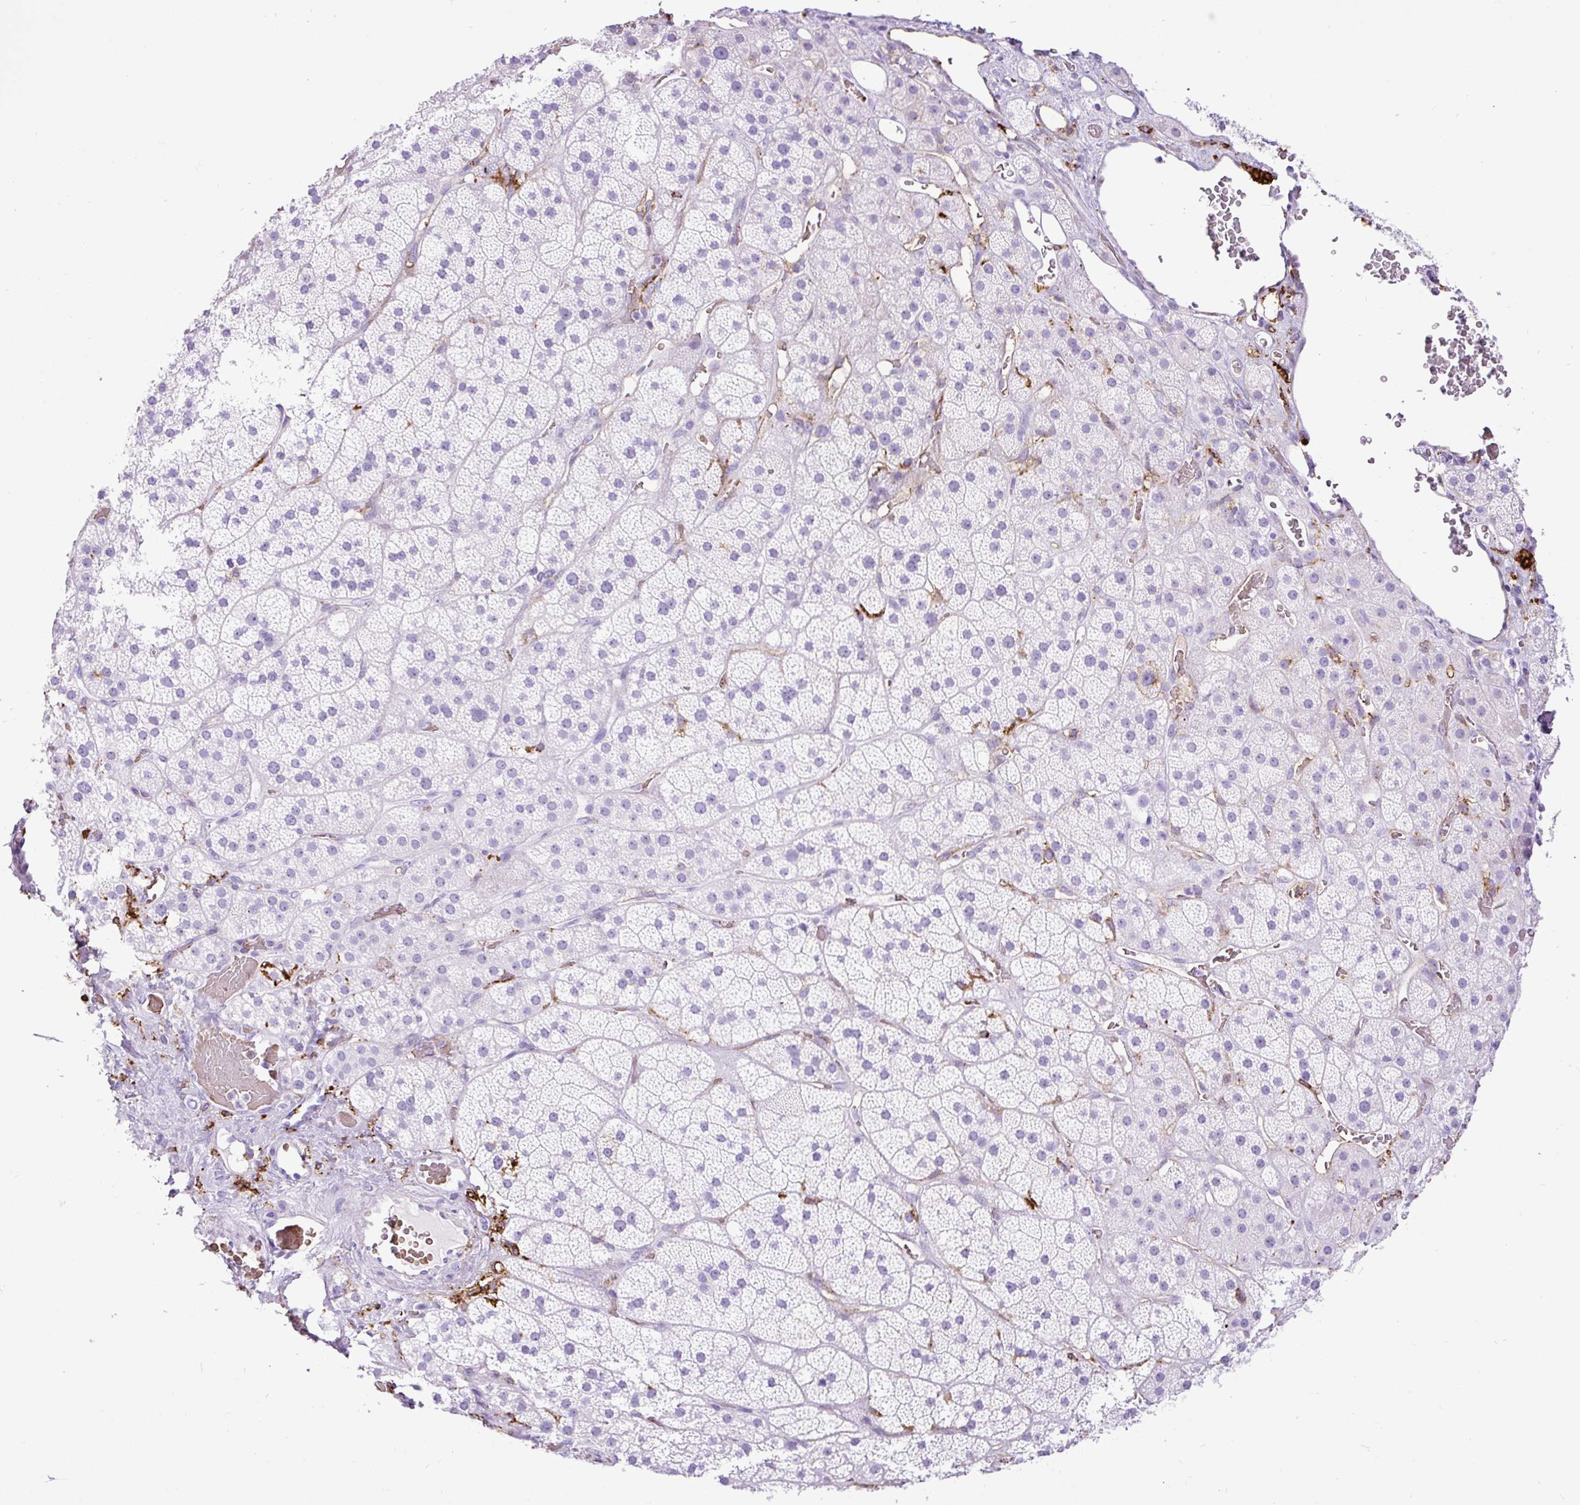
{"staining": {"intensity": "strong", "quantity": "25%-75%", "location": "cytoplasmic/membranous"}, "tissue": "adrenal gland", "cell_type": "Glandular cells", "image_type": "normal", "snomed": [{"axis": "morphology", "description": "Normal tissue, NOS"}, {"axis": "topography", "description": "Adrenal gland"}], "caption": "Normal adrenal gland shows strong cytoplasmic/membranous positivity in approximately 25%-75% of glandular cells.", "gene": "HLA", "patient": {"sex": "male", "age": 57}}